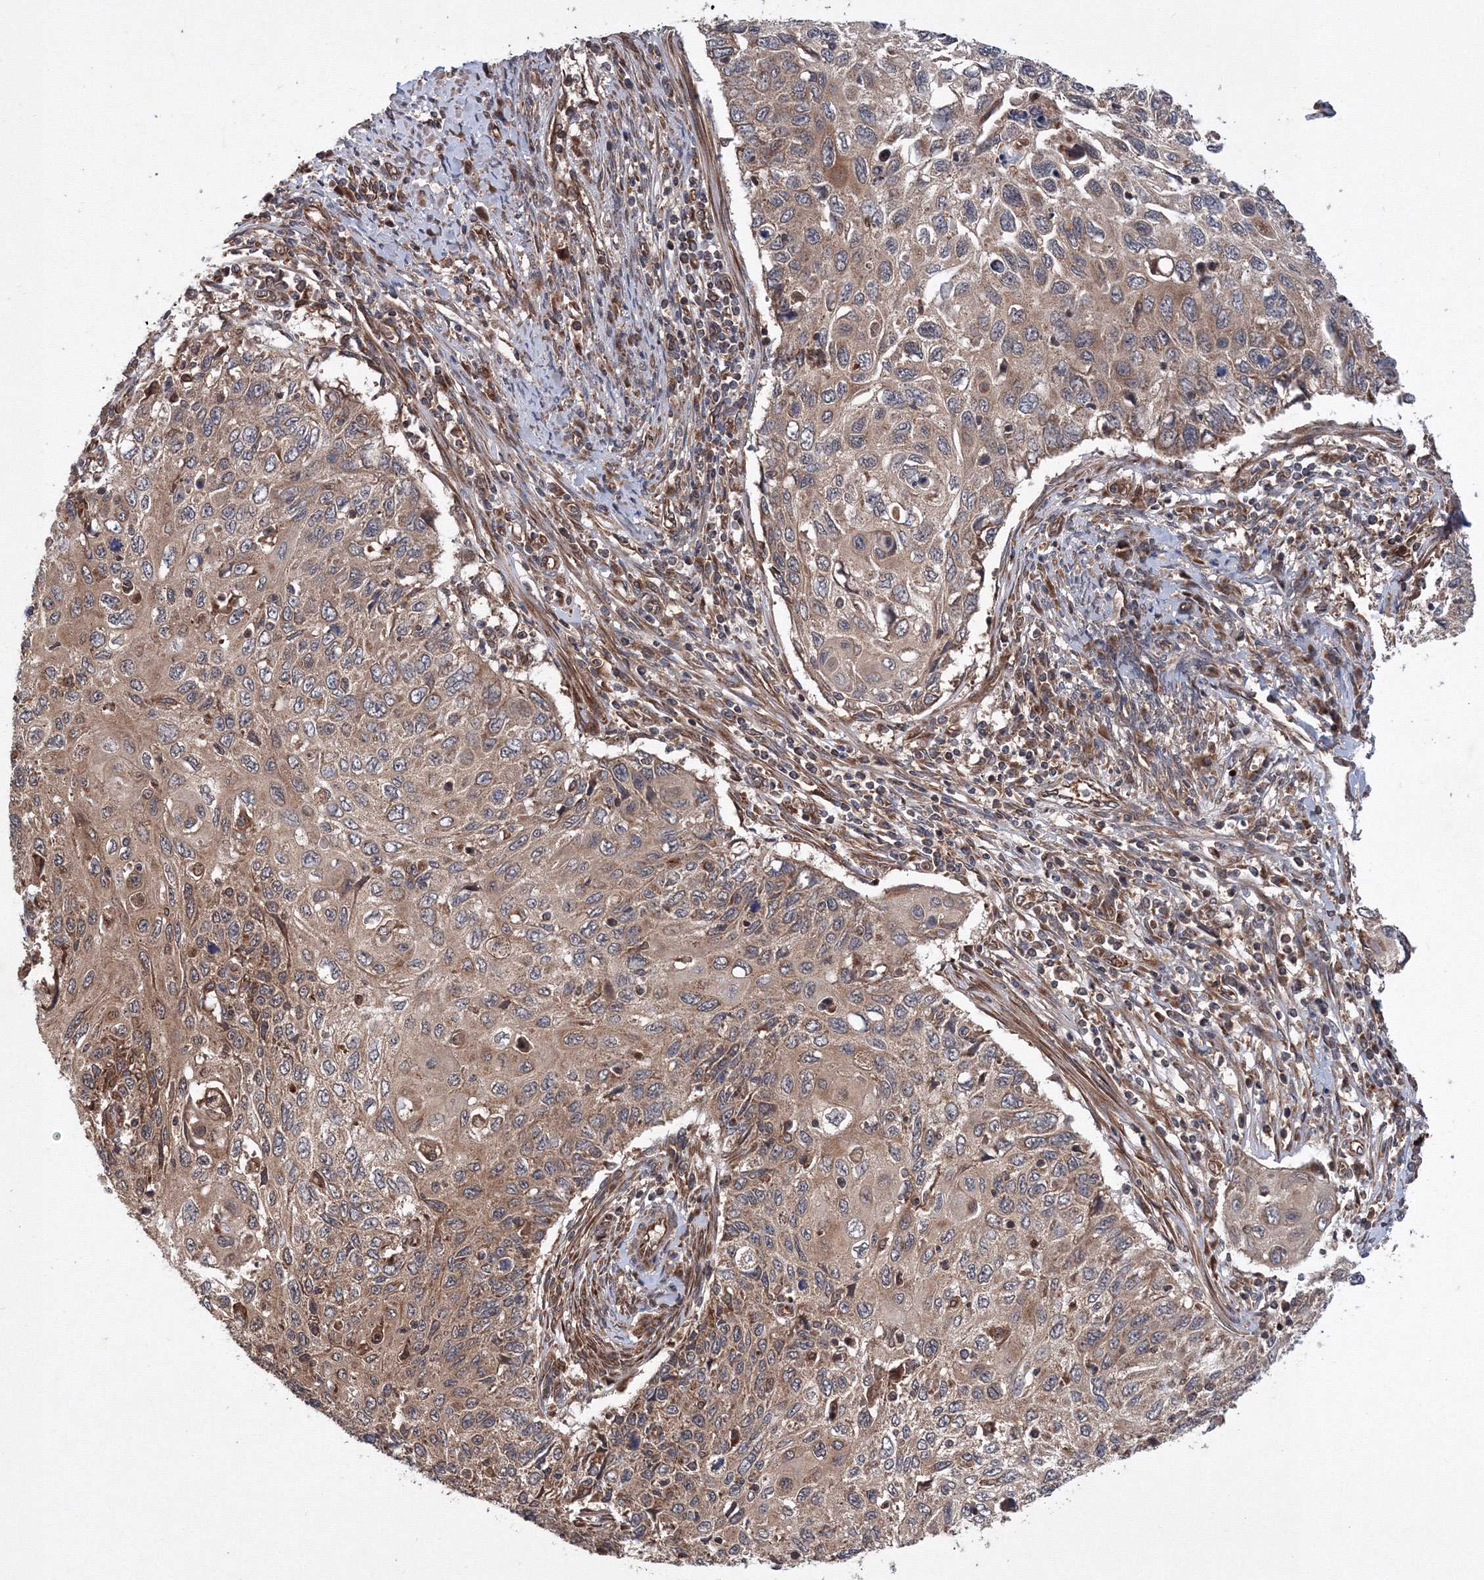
{"staining": {"intensity": "weak", "quantity": ">75%", "location": "cytoplasmic/membranous"}, "tissue": "cervical cancer", "cell_type": "Tumor cells", "image_type": "cancer", "snomed": [{"axis": "morphology", "description": "Squamous cell carcinoma, NOS"}, {"axis": "topography", "description": "Cervix"}], "caption": "Immunohistochemistry micrograph of cervical cancer stained for a protein (brown), which reveals low levels of weak cytoplasmic/membranous staining in about >75% of tumor cells.", "gene": "ATG3", "patient": {"sex": "female", "age": 70}}